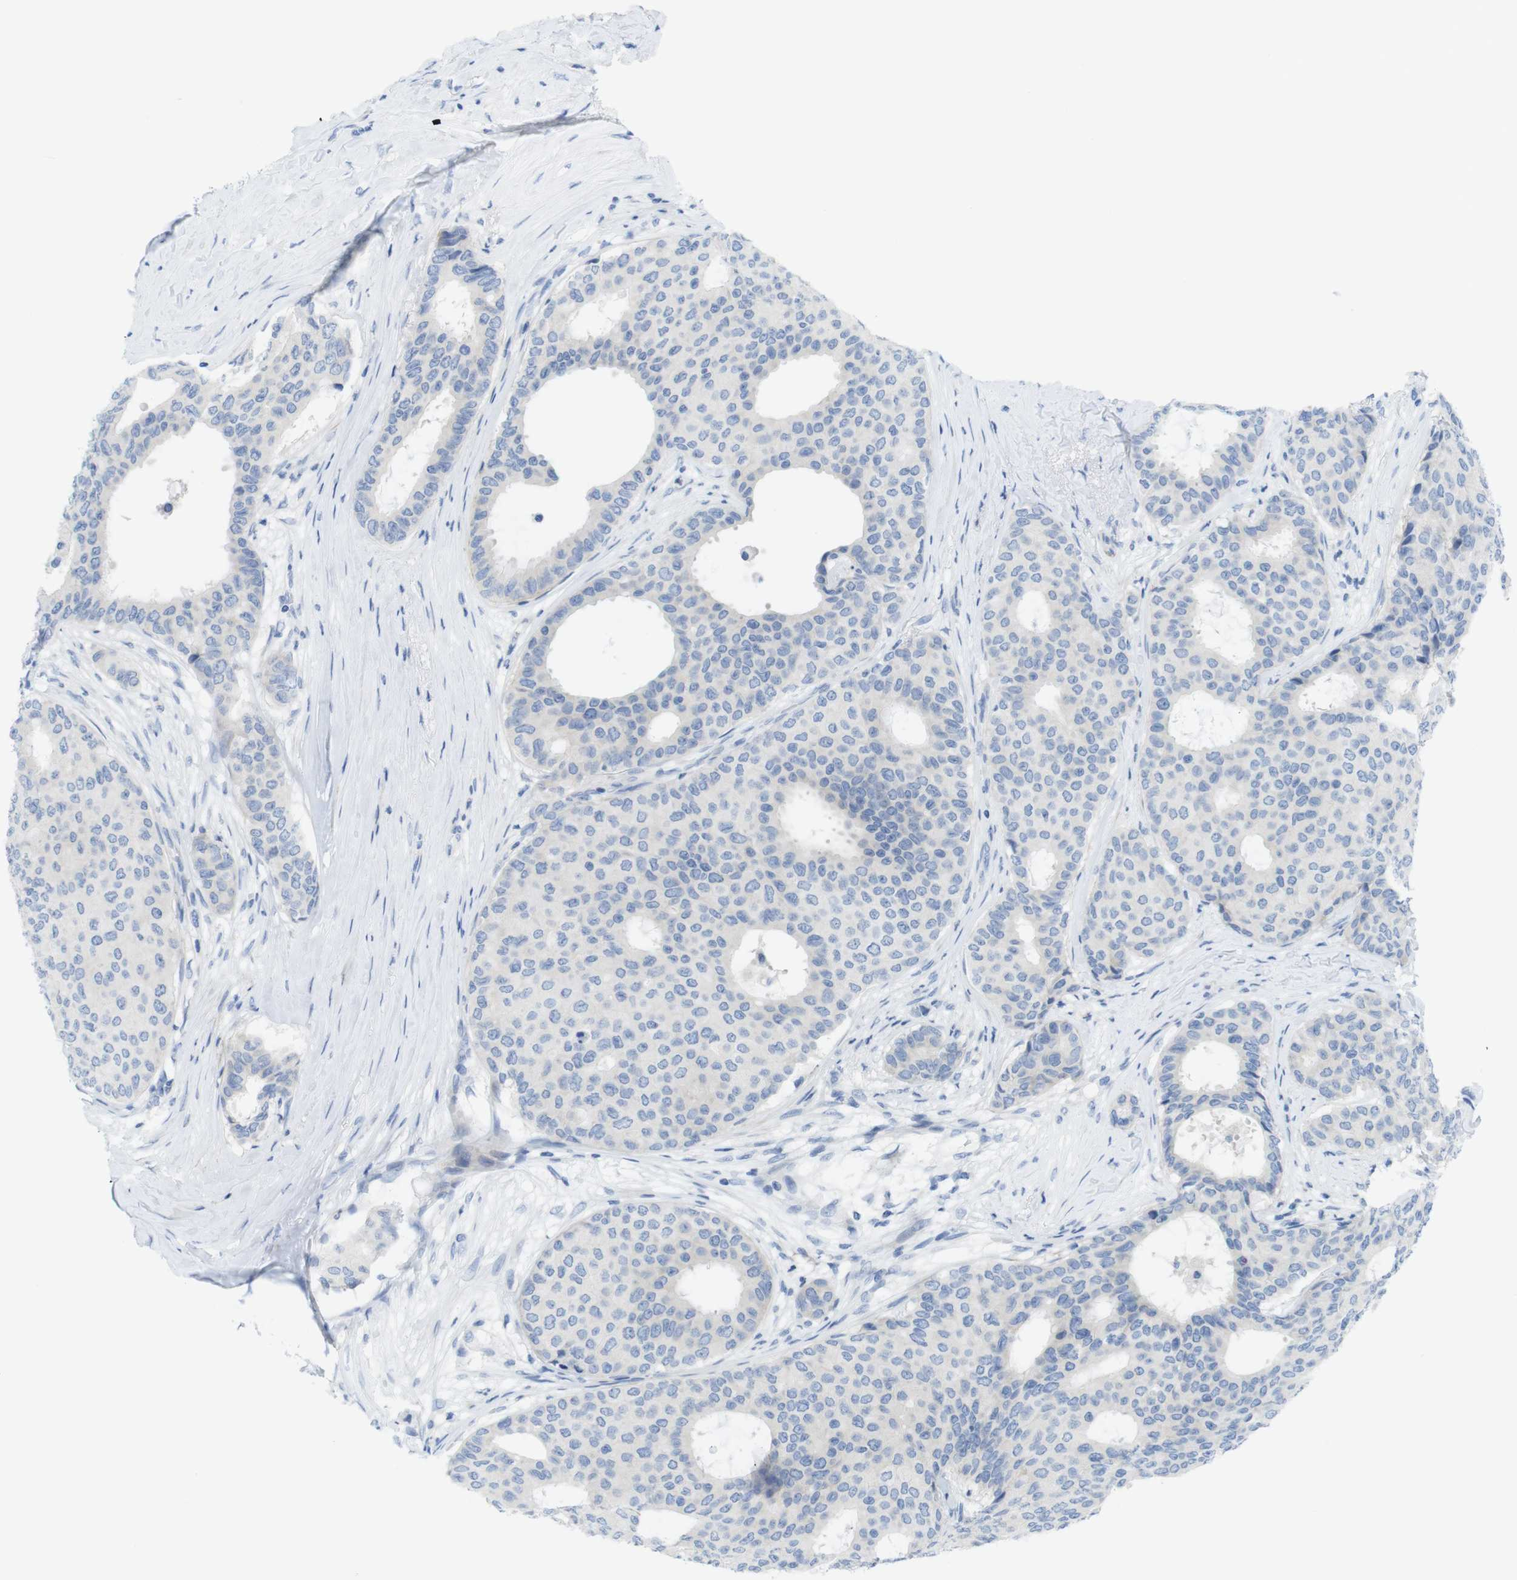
{"staining": {"intensity": "negative", "quantity": "none", "location": "none"}, "tissue": "breast cancer", "cell_type": "Tumor cells", "image_type": "cancer", "snomed": [{"axis": "morphology", "description": "Duct carcinoma"}, {"axis": "topography", "description": "Breast"}], "caption": "Immunohistochemistry of breast cancer (infiltrating ductal carcinoma) displays no staining in tumor cells. Nuclei are stained in blue.", "gene": "ASIC5", "patient": {"sex": "female", "age": 75}}